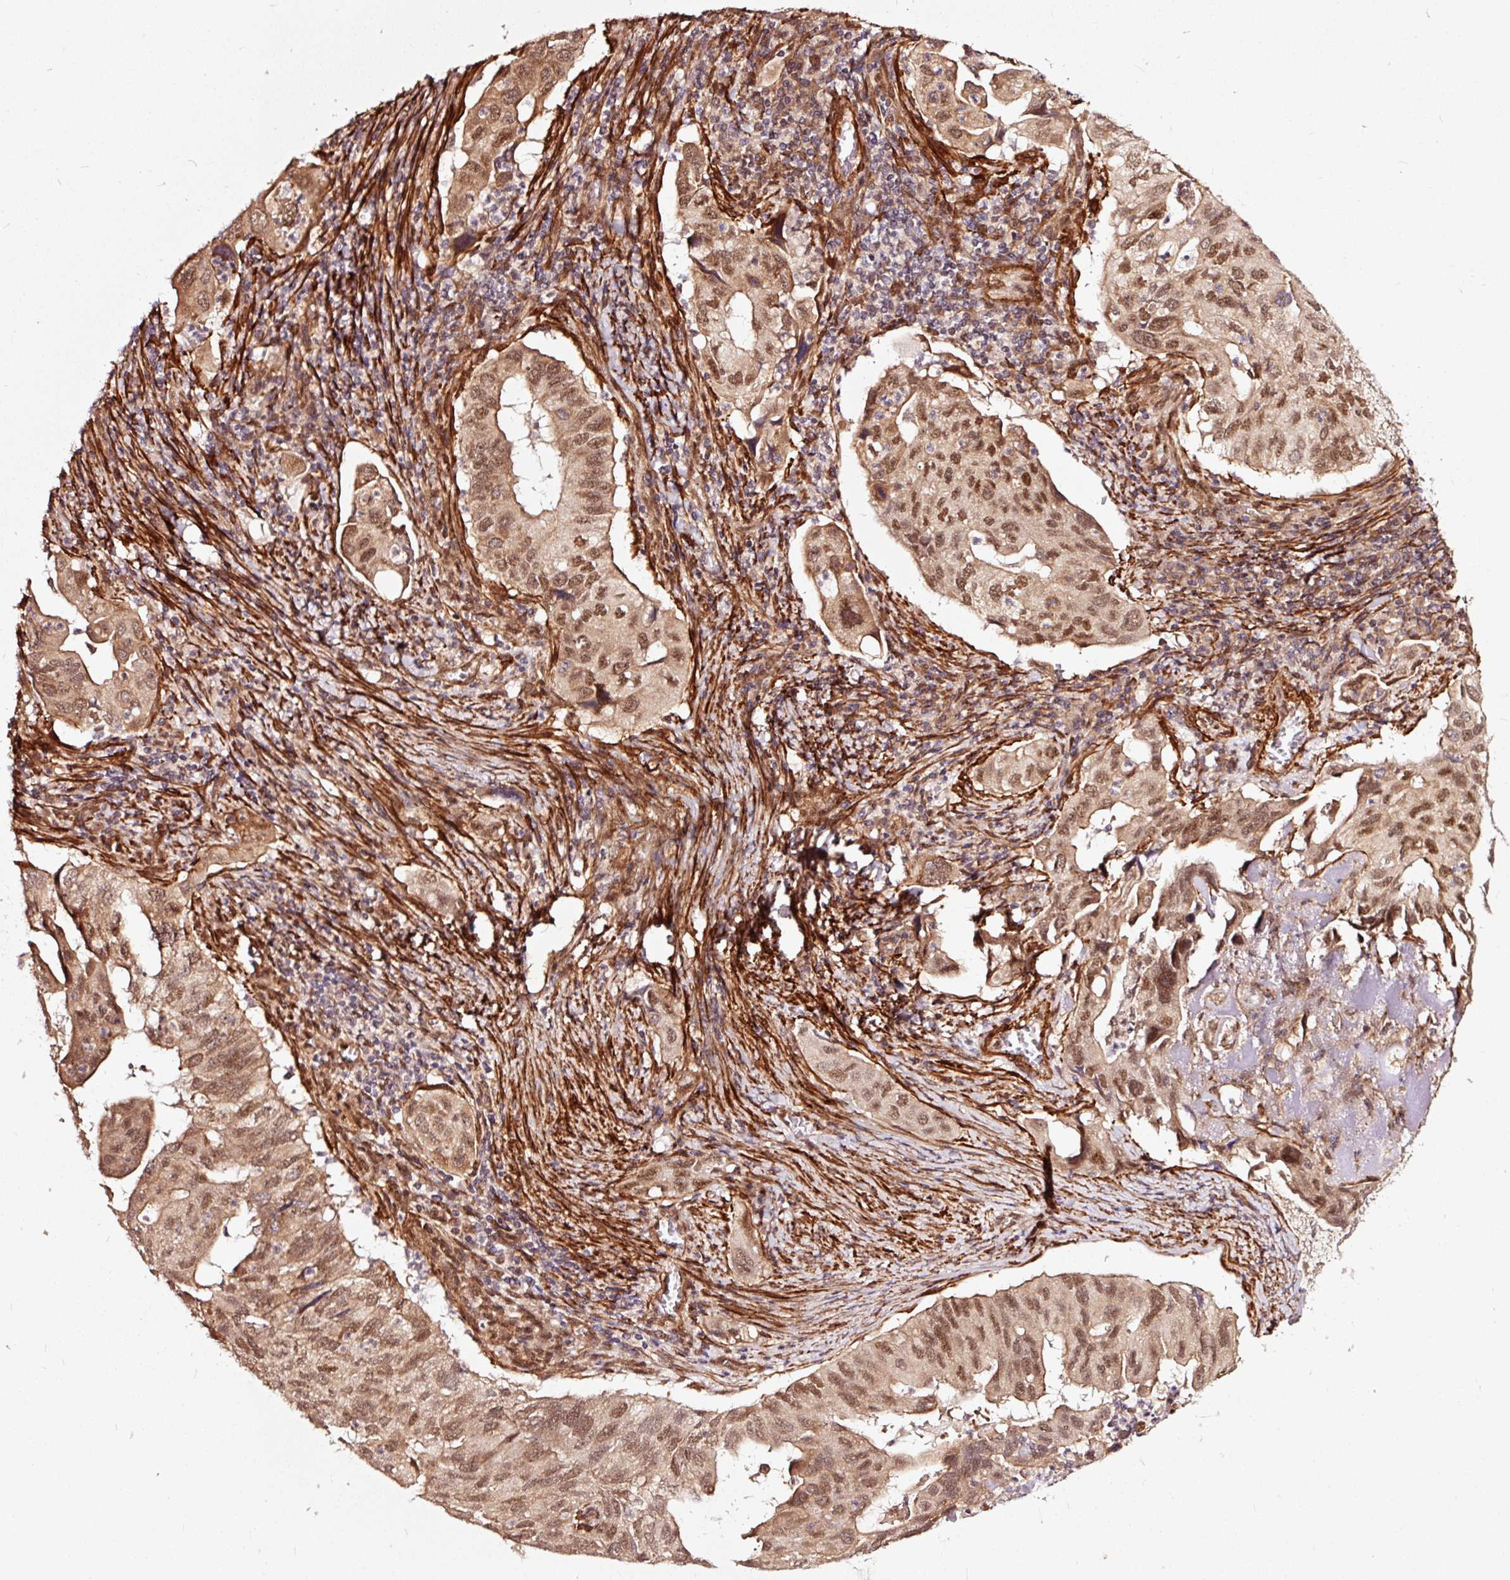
{"staining": {"intensity": "moderate", "quantity": ">75%", "location": "nuclear"}, "tissue": "lung cancer", "cell_type": "Tumor cells", "image_type": "cancer", "snomed": [{"axis": "morphology", "description": "Adenocarcinoma, NOS"}, {"axis": "topography", "description": "Lung"}], "caption": "This is a micrograph of immunohistochemistry staining of lung cancer (adenocarcinoma), which shows moderate expression in the nuclear of tumor cells.", "gene": "TPM1", "patient": {"sex": "male", "age": 48}}